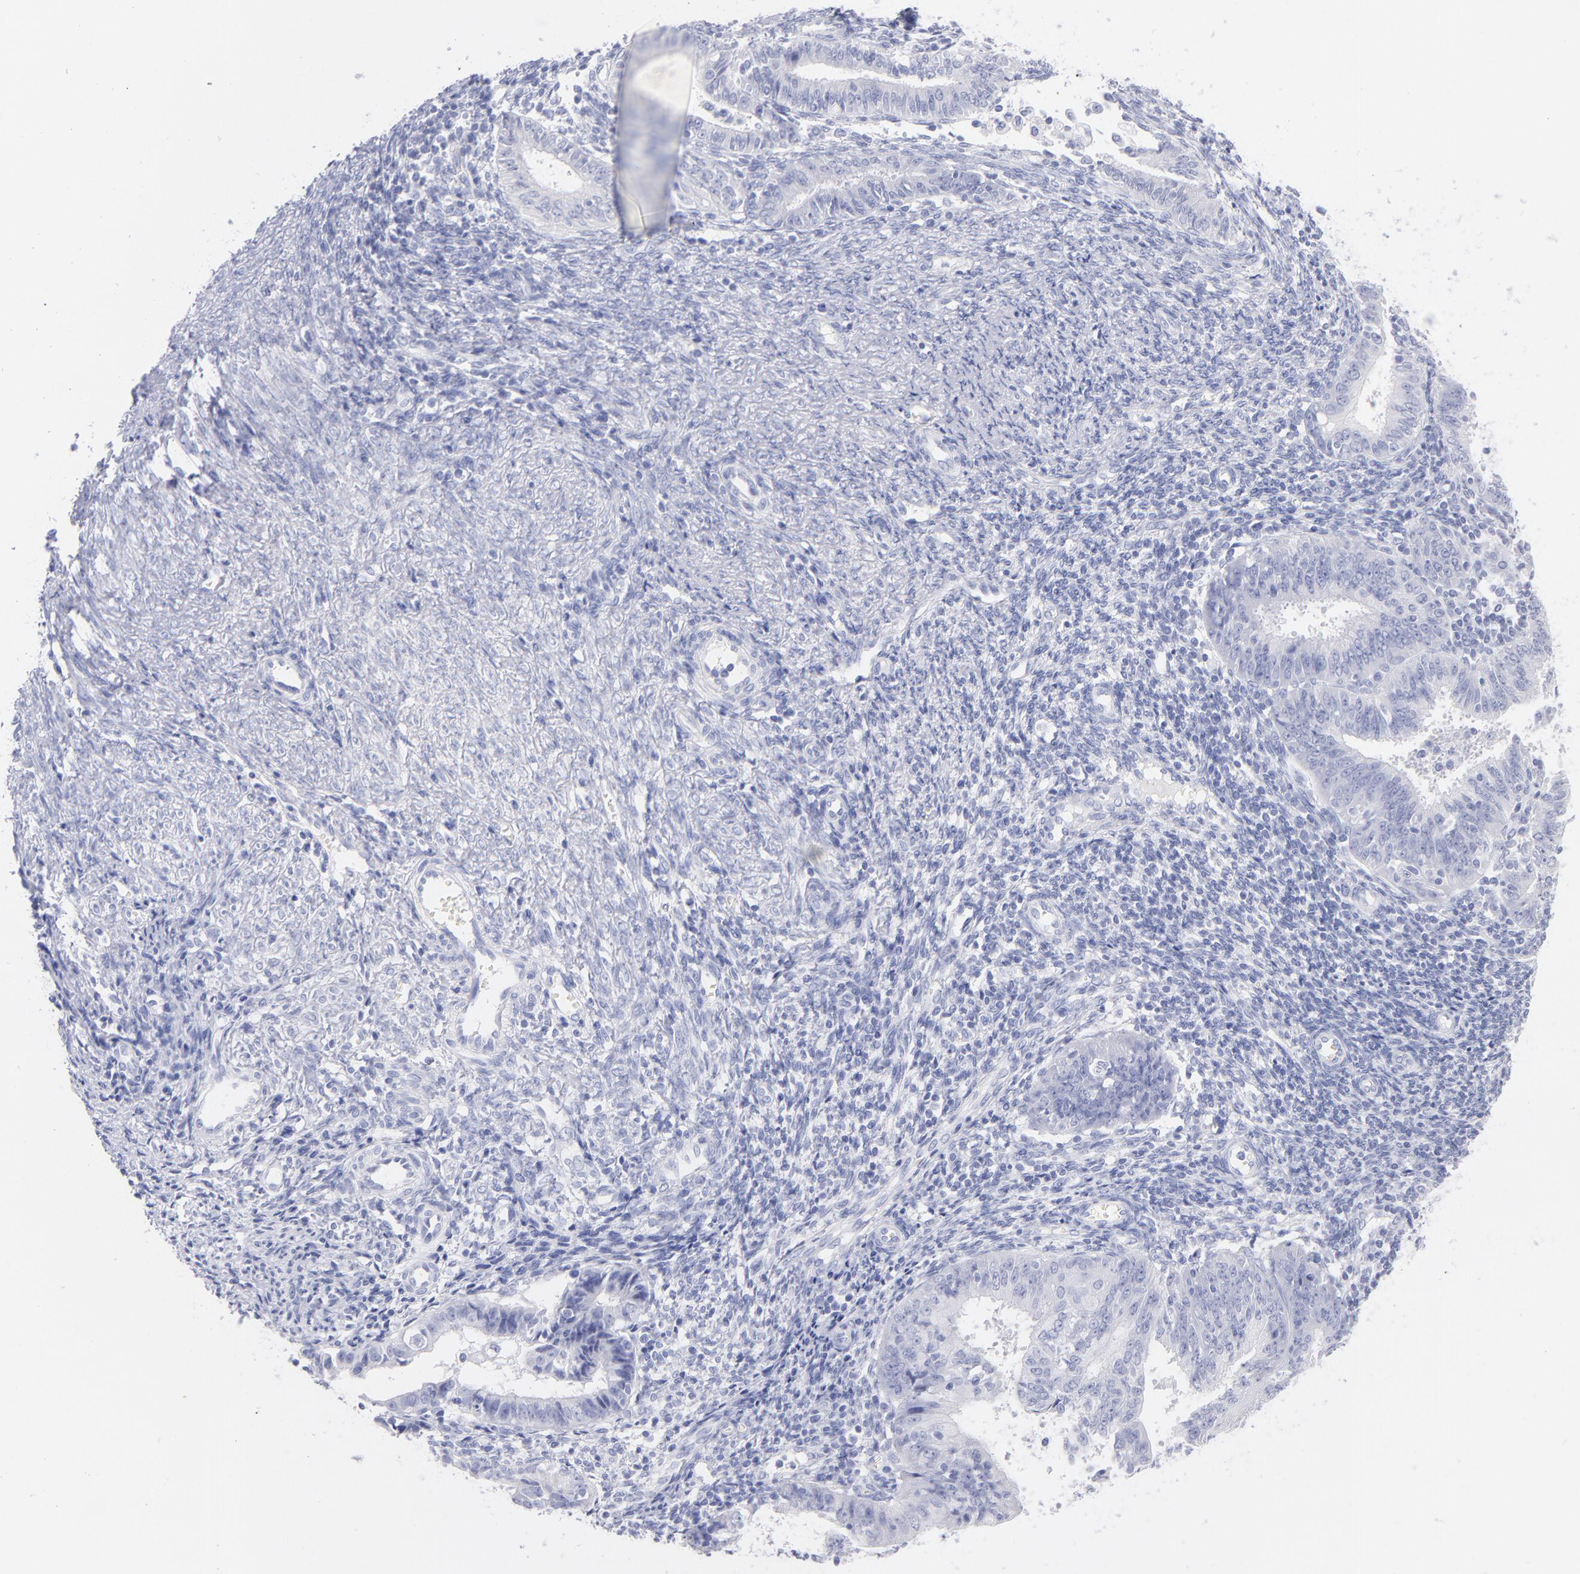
{"staining": {"intensity": "negative", "quantity": "none", "location": "none"}, "tissue": "endometrial cancer", "cell_type": "Tumor cells", "image_type": "cancer", "snomed": [{"axis": "morphology", "description": "Adenocarcinoma, NOS"}, {"axis": "topography", "description": "Endometrium"}], "caption": "Adenocarcinoma (endometrial) stained for a protein using immunohistochemistry (IHC) exhibits no staining tumor cells.", "gene": "SCGN", "patient": {"sex": "female", "age": 42}}